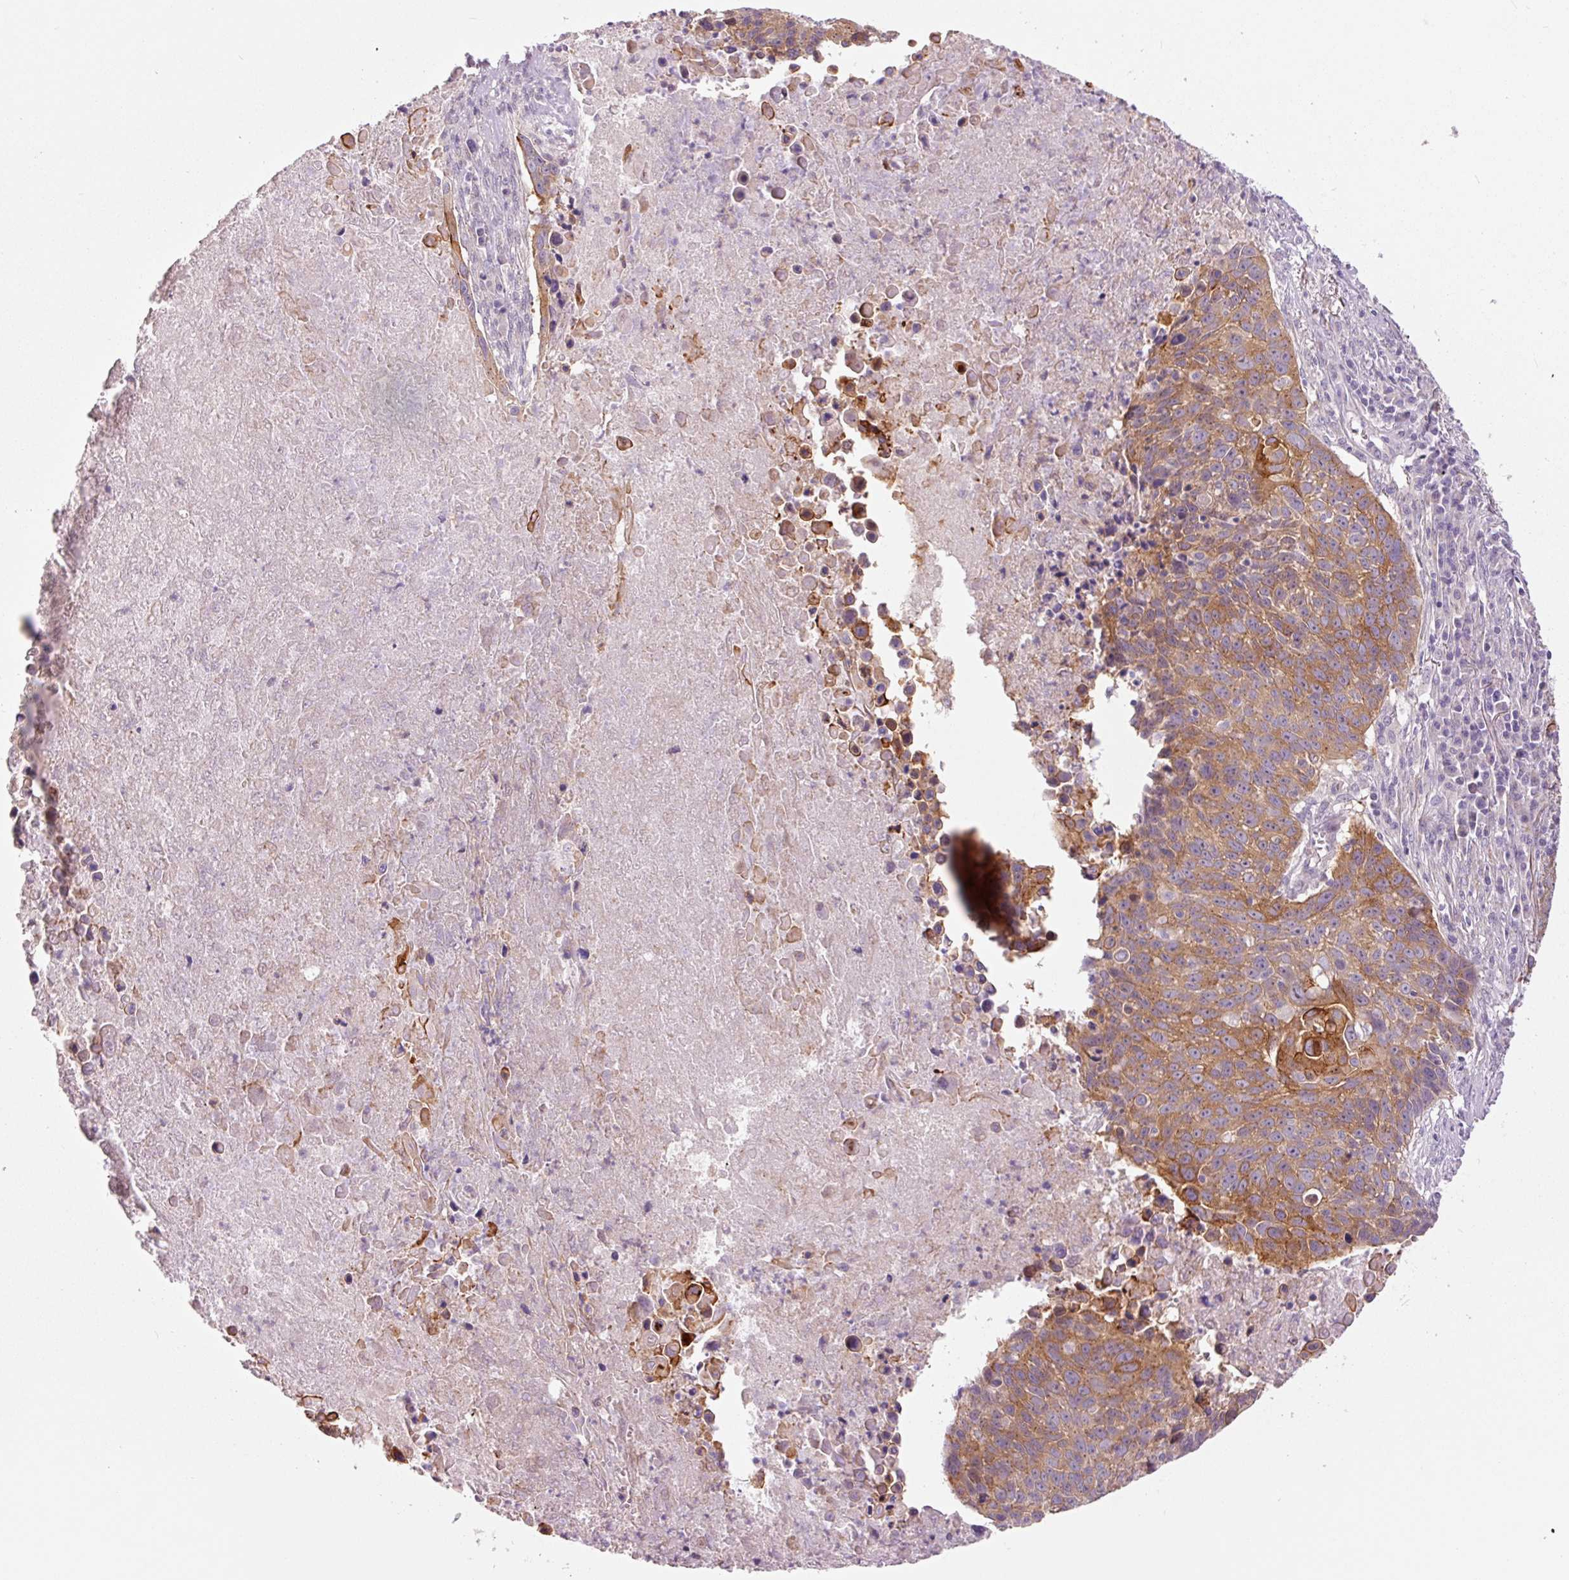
{"staining": {"intensity": "strong", "quantity": ">75%", "location": "cytoplasmic/membranous"}, "tissue": "lung cancer", "cell_type": "Tumor cells", "image_type": "cancer", "snomed": [{"axis": "morphology", "description": "Squamous cell carcinoma, NOS"}, {"axis": "topography", "description": "Lung"}], "caption": "Lung squamous cell carcinoma was stained to show a protein in brown. There is high levels of strong cytoplasmic/membranous expression in approximately >75% of tumor cells. The staining was performed using DAB (3,3'-diaminobenzidine) to visualize the protein expression in brown, while the nuclei were stained in blue with hematoxylin (Magnification: 20x).", "gene": "DAPP1", "patient": {"sex": "male", "age": 78}}